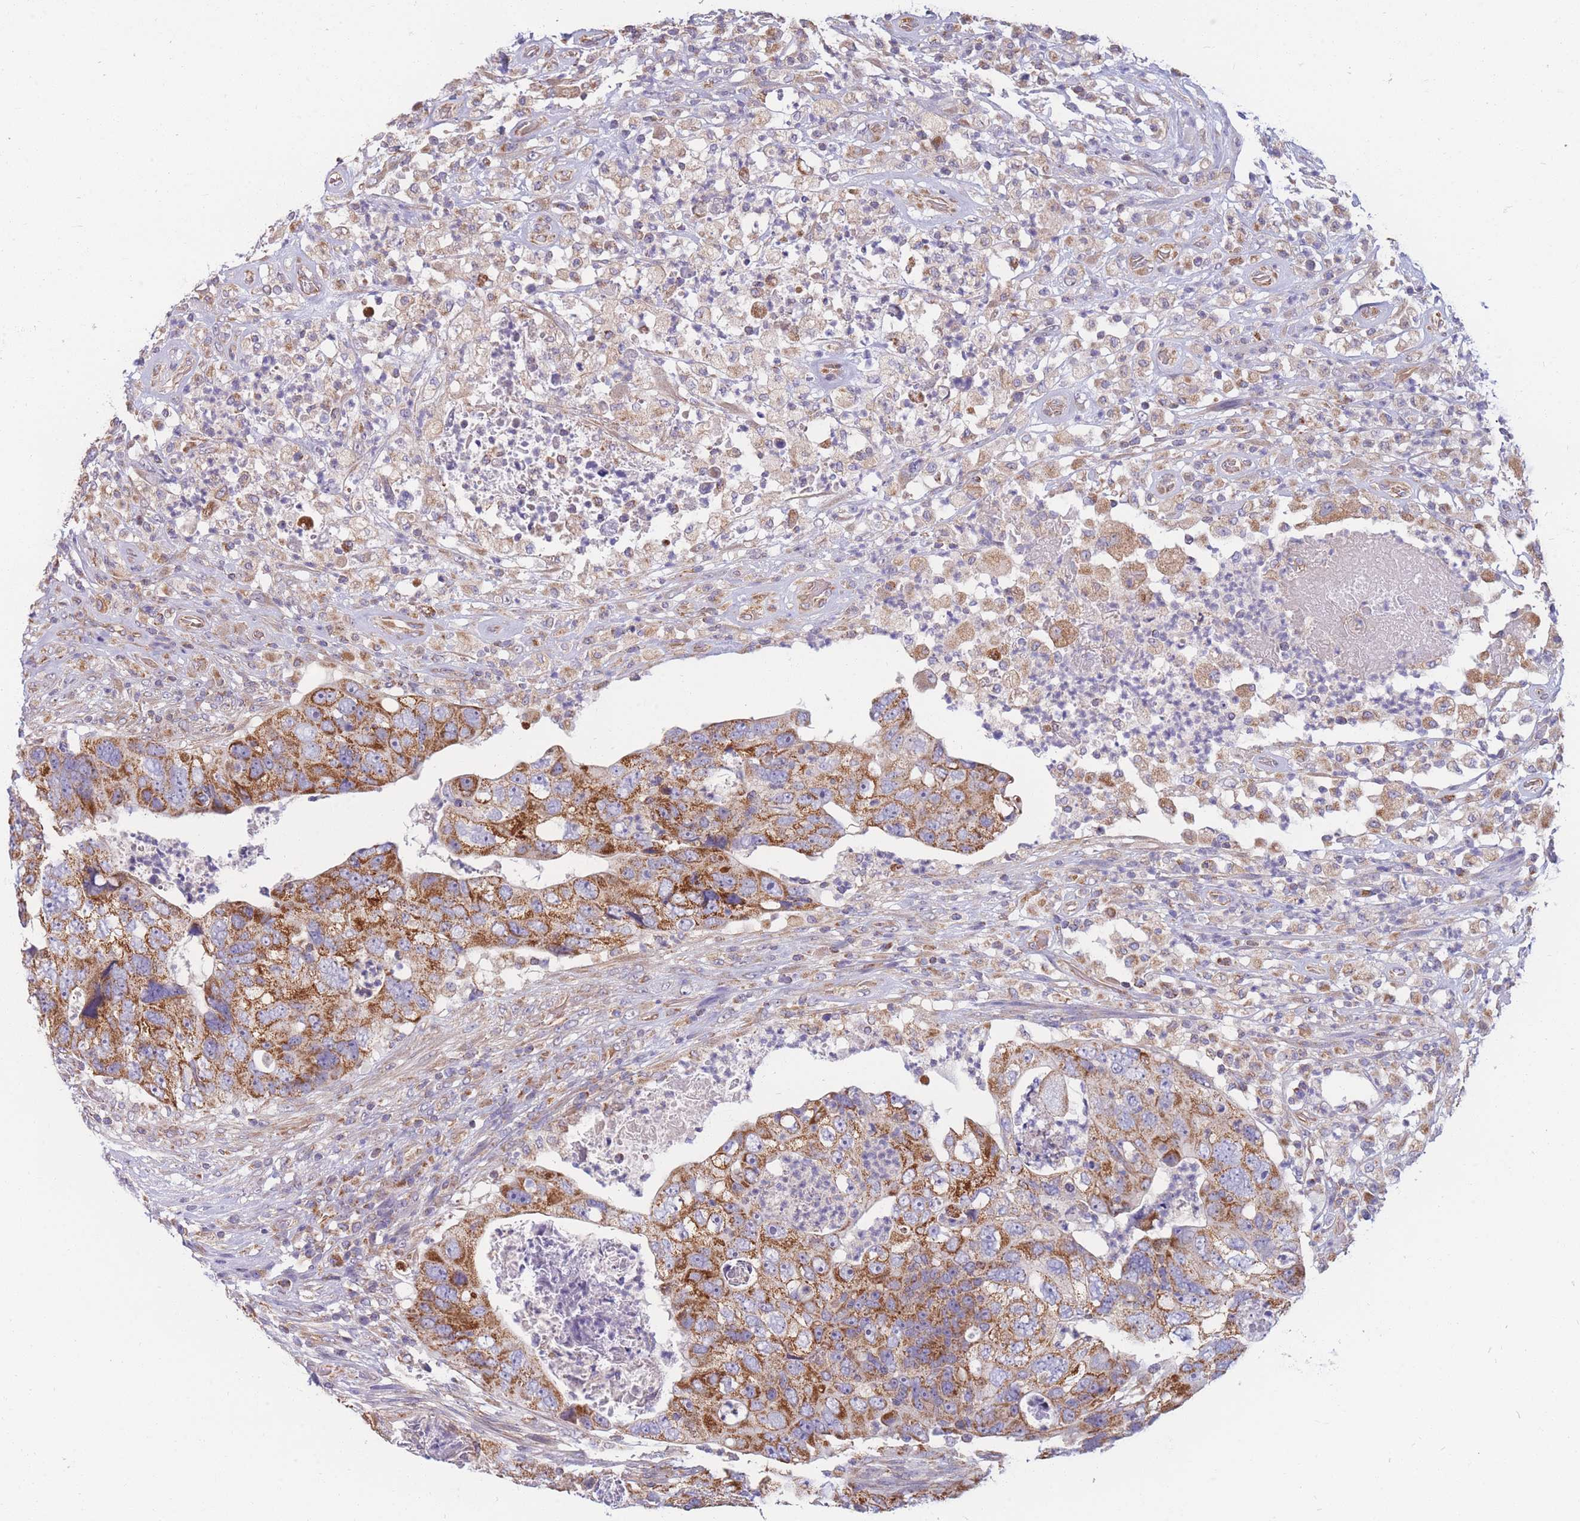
{"staining": {"intensity": "strong", "quantity": ">75%", "location": "cytoplasmic/membranous"}, "tissue": "colorectal cancer", "cell_type": "Tumor cells", "image_type": "cancer", "snomed": [{"axis": "morphology", "description": "Adenocarcinoma, NOS"}, {"axis": "topography", "description": "Rectum"}], "caption": "Colorectal cancer stained with immunohistochemistry (IHC) displays strong cytoplasmic/membranous staining in approximately >75% of tumor cells. (DAB = brown stain, brightfield microscopy at high magnification).", "gene": "MRPS9", "patient": {"sex": "male", "age": 59}}